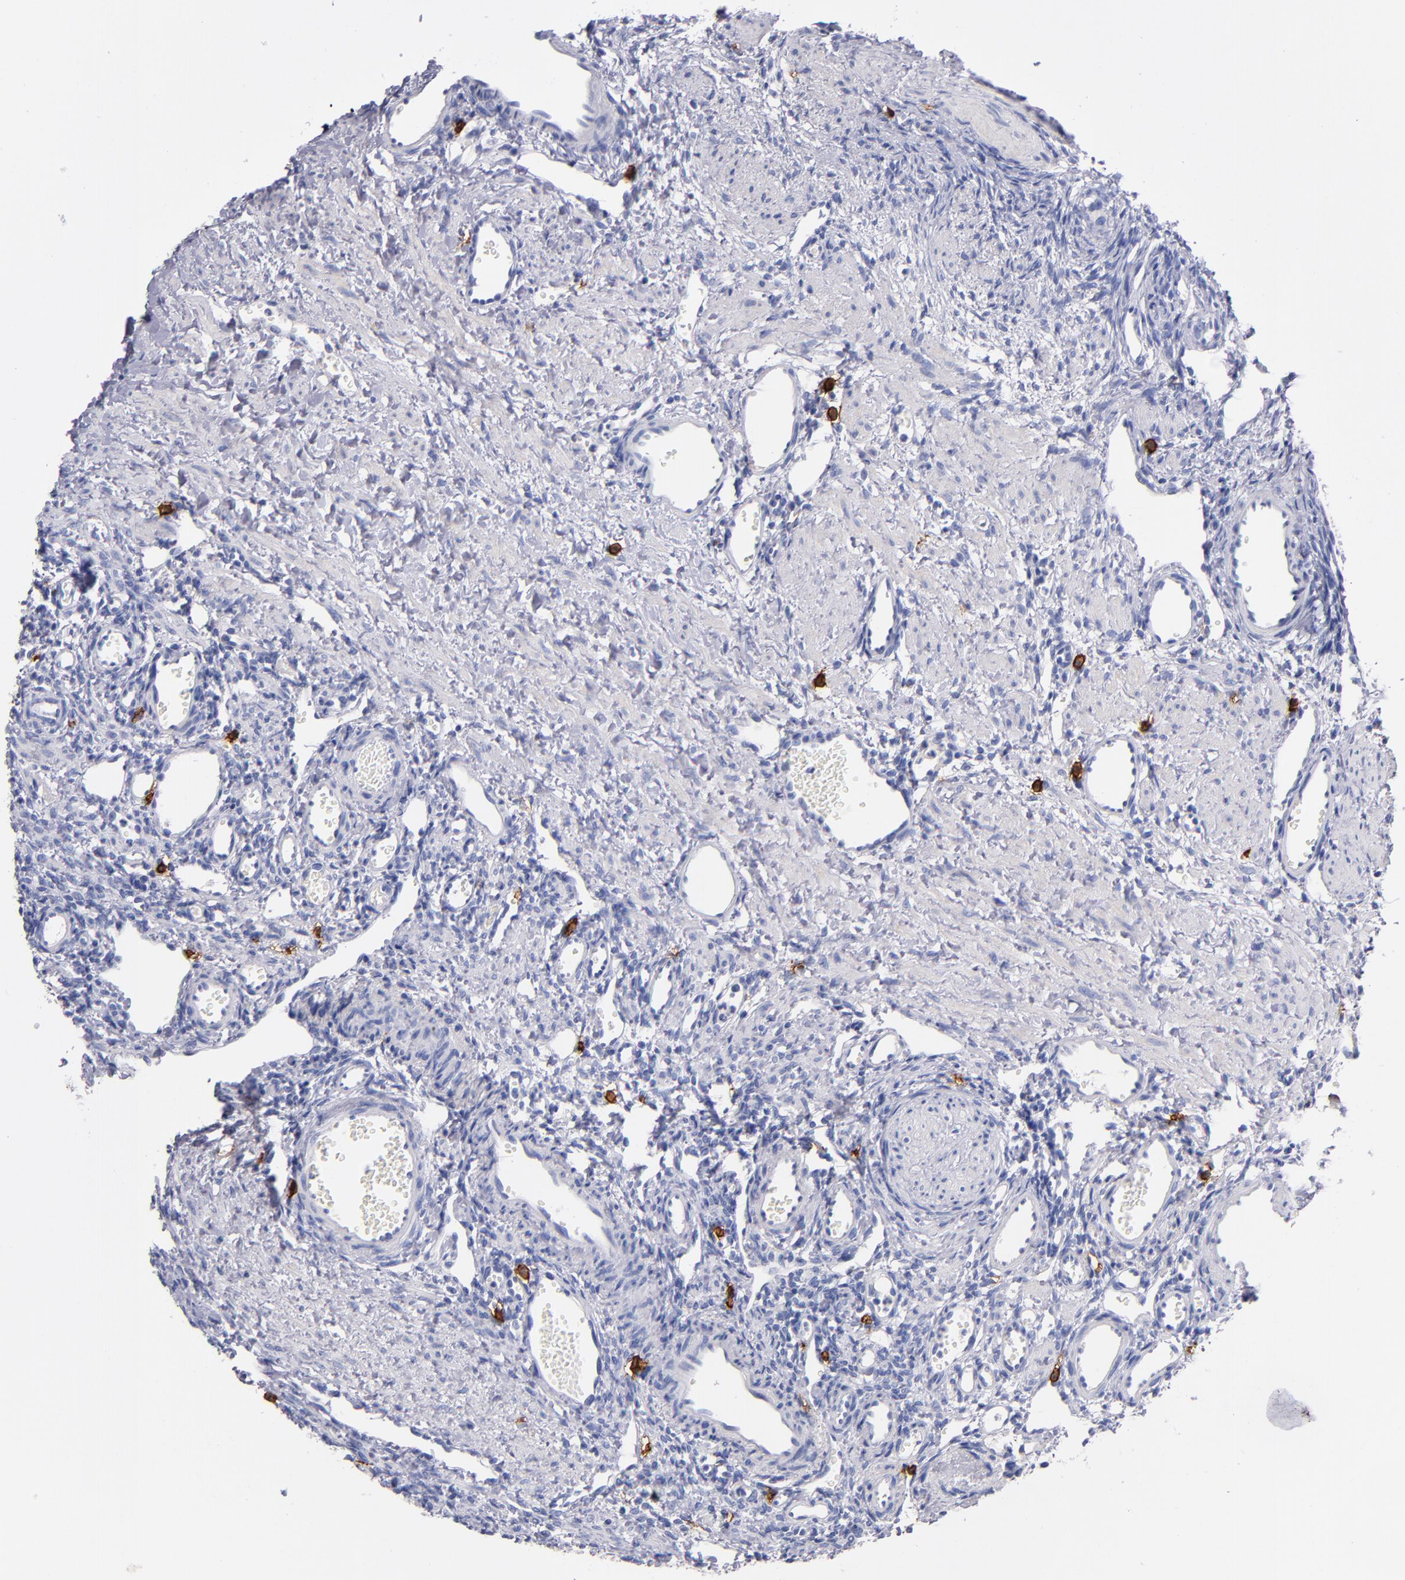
{"staining": {"intensity": "moderate", "quantity": ">75%", "location": "cytoplasmic/membranous"}, "tissue": "ovary", "cell_type": "Follicle cells", "image_type": "normal", "snomed": [{"axis": "morphology", "description": "Normal tissue, NOS"}, {"axis": "topography", "description": "Ovary"}], "caption": "This histopathology image demonstrates immunohistochemistry (IHC) staining of benign ovary, with medium moderate cytoplasmic/membranous expression in approximately >75% of follicle cells.", "gene": "KIT", "patient": {"sex": "female", "age": 33}}